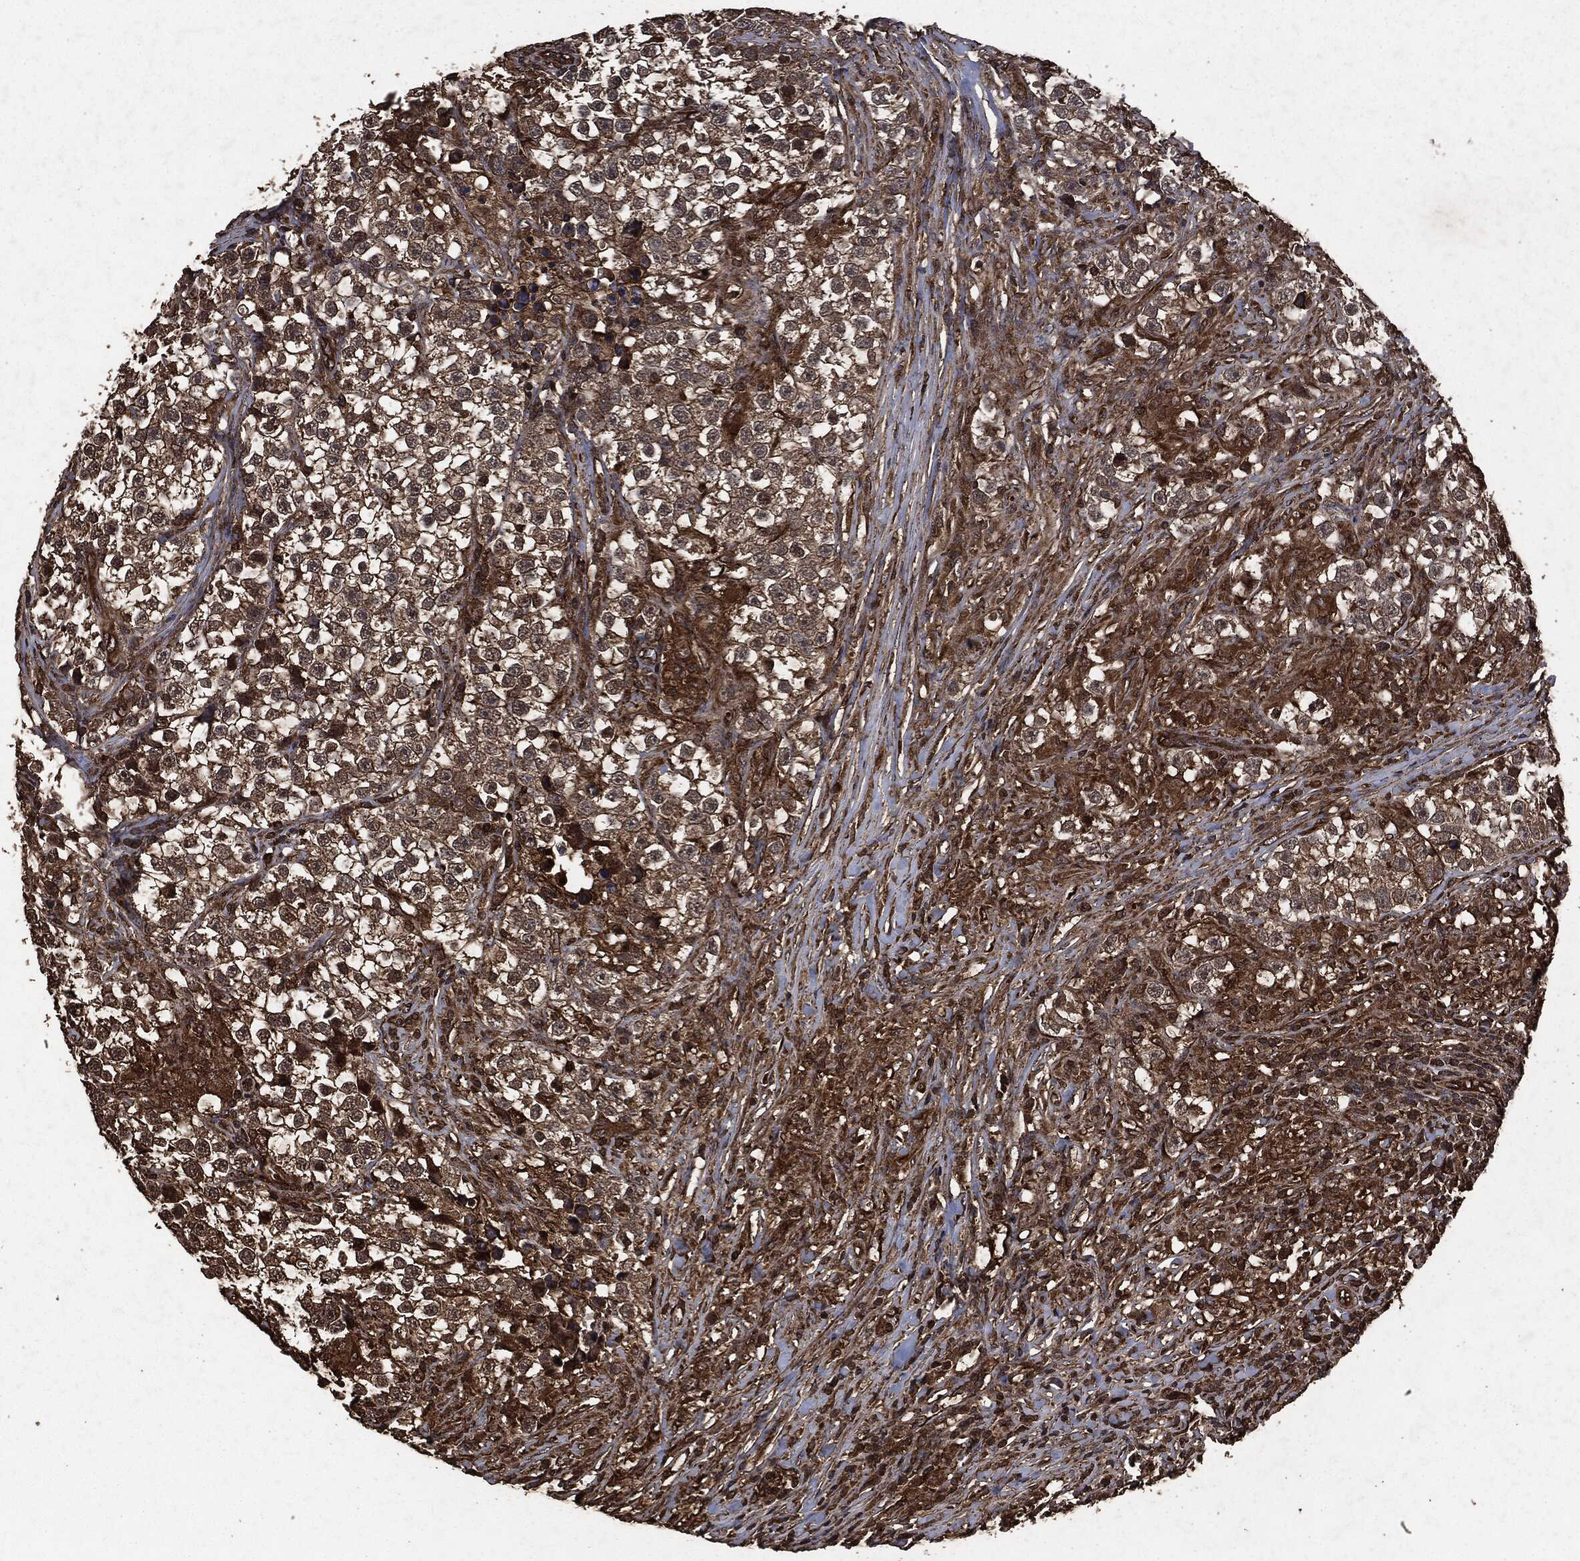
{"staining": {"intensity": "strong", "quantity": "25%-75%", "location": "cytoplasmic/membranous"}, "tissue": "testis cancer", "cell_type": "Tumor cells", "image_type": "cancer", "snomed": [{"axis": "morphology", "description": "Seminoma, NOS"}, {"axis": "topography", "description": "Testis"}], "caption": "This is an image of IHC staining of testis seminoma, which shows strong positivity in the cytoplasmic/membranous of tumor cells.", "gene": "HRAS", "patient": {"sex": "male", "age": 46}}